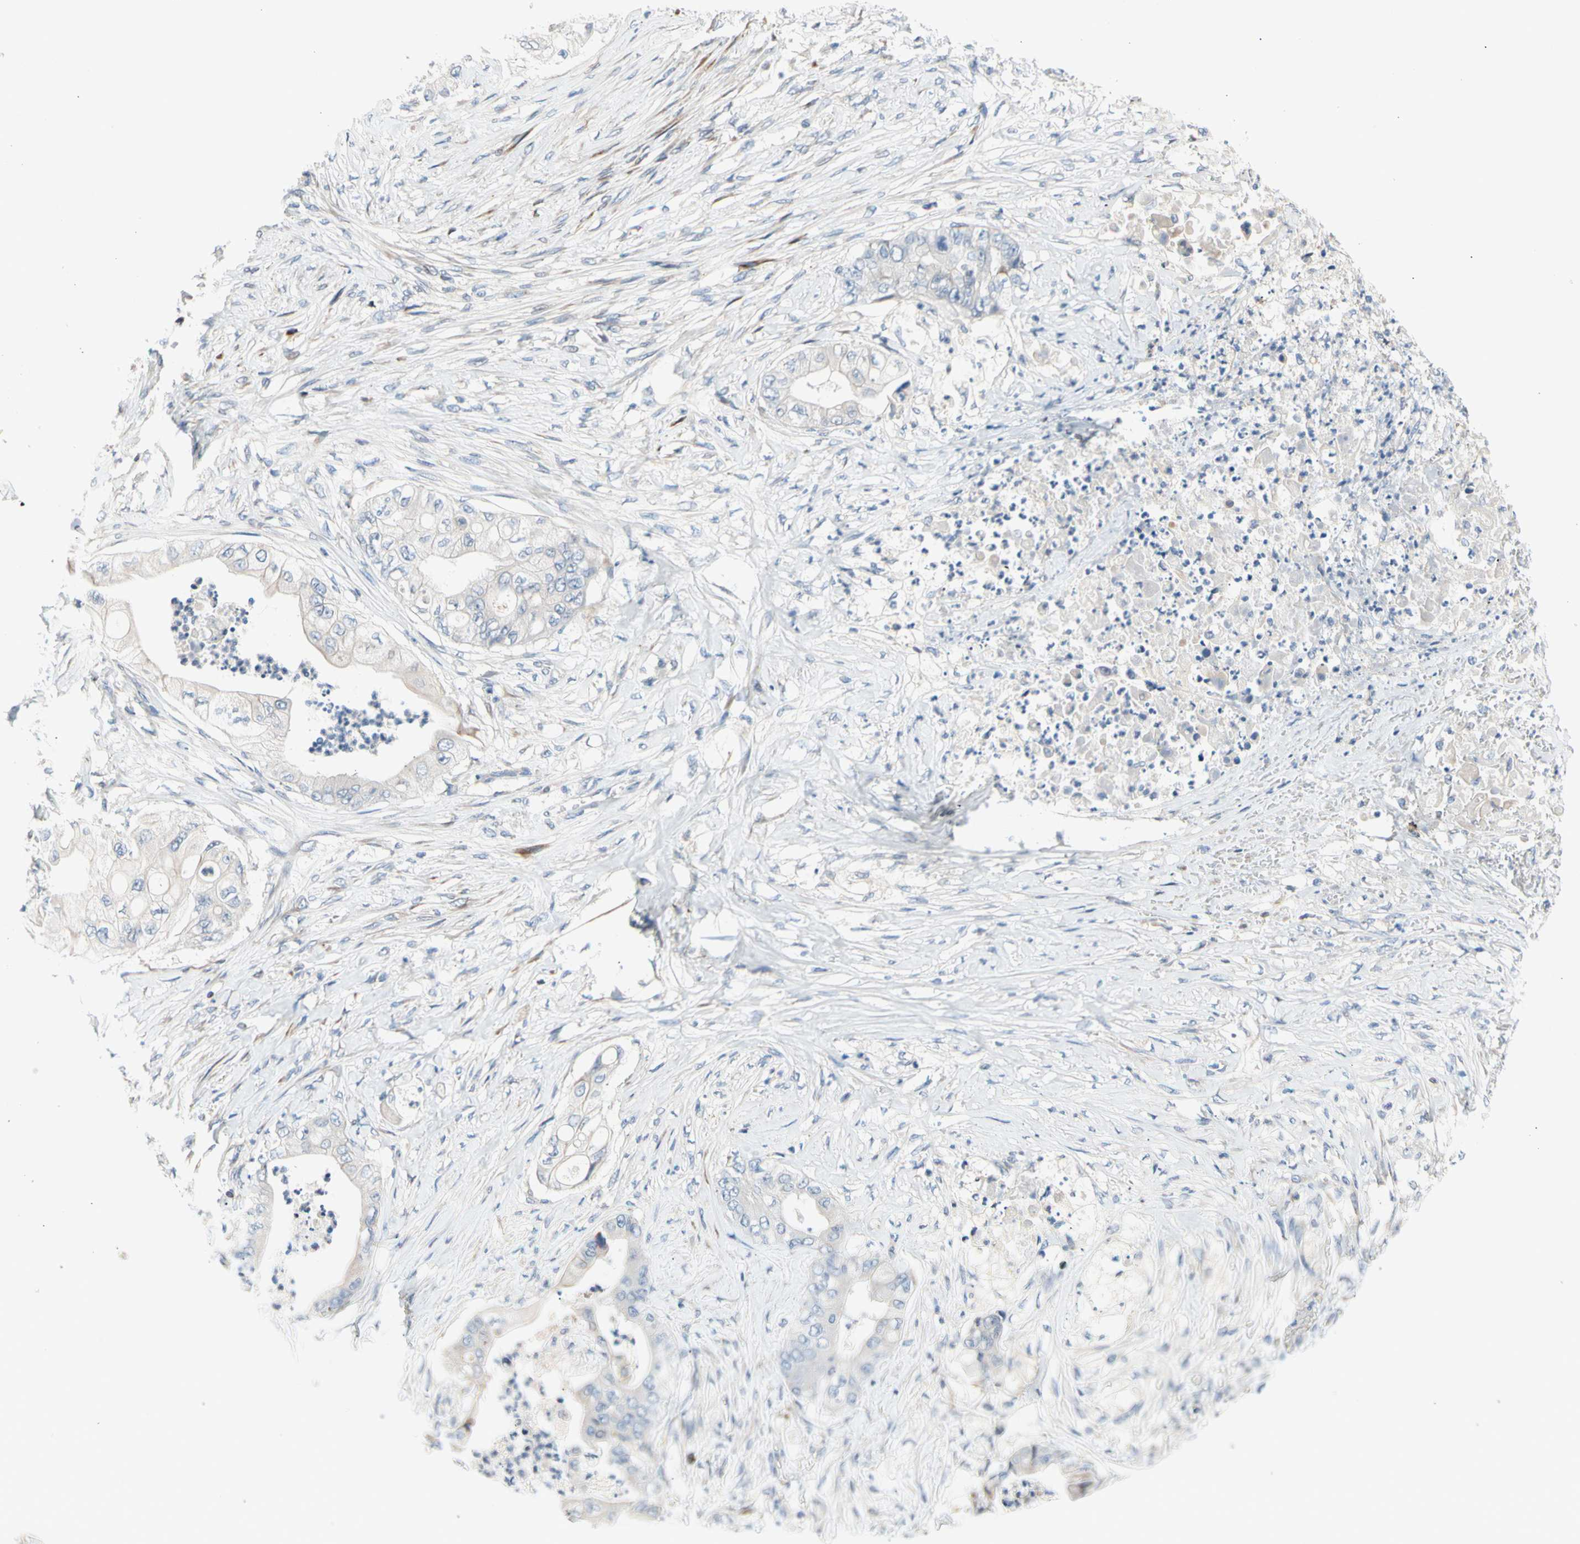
{"staining": {"intensity": "weak", "quantity": "<25%", "location": "cytoplasmic/membranous"}, "tissue": "stomach cancer", "cell_type": "Tumor cells", "image_type": "cancer", "snomed": [{"axis": "morphology", "description": "Adenocarcinoma, NOS"}, {"axis": "topography", "description": "Stomach"}], "caption": "High magnification brightfield microscopy of stomach adenocarcinoma stained with DAB (3,3'-diaminobenzidine) (brown) and counterstained with hematoxylin (blue): tumor cells show no significant positivity.", "gene": "MAP3K3", "patient": {"sex": "female", "age": 73}}